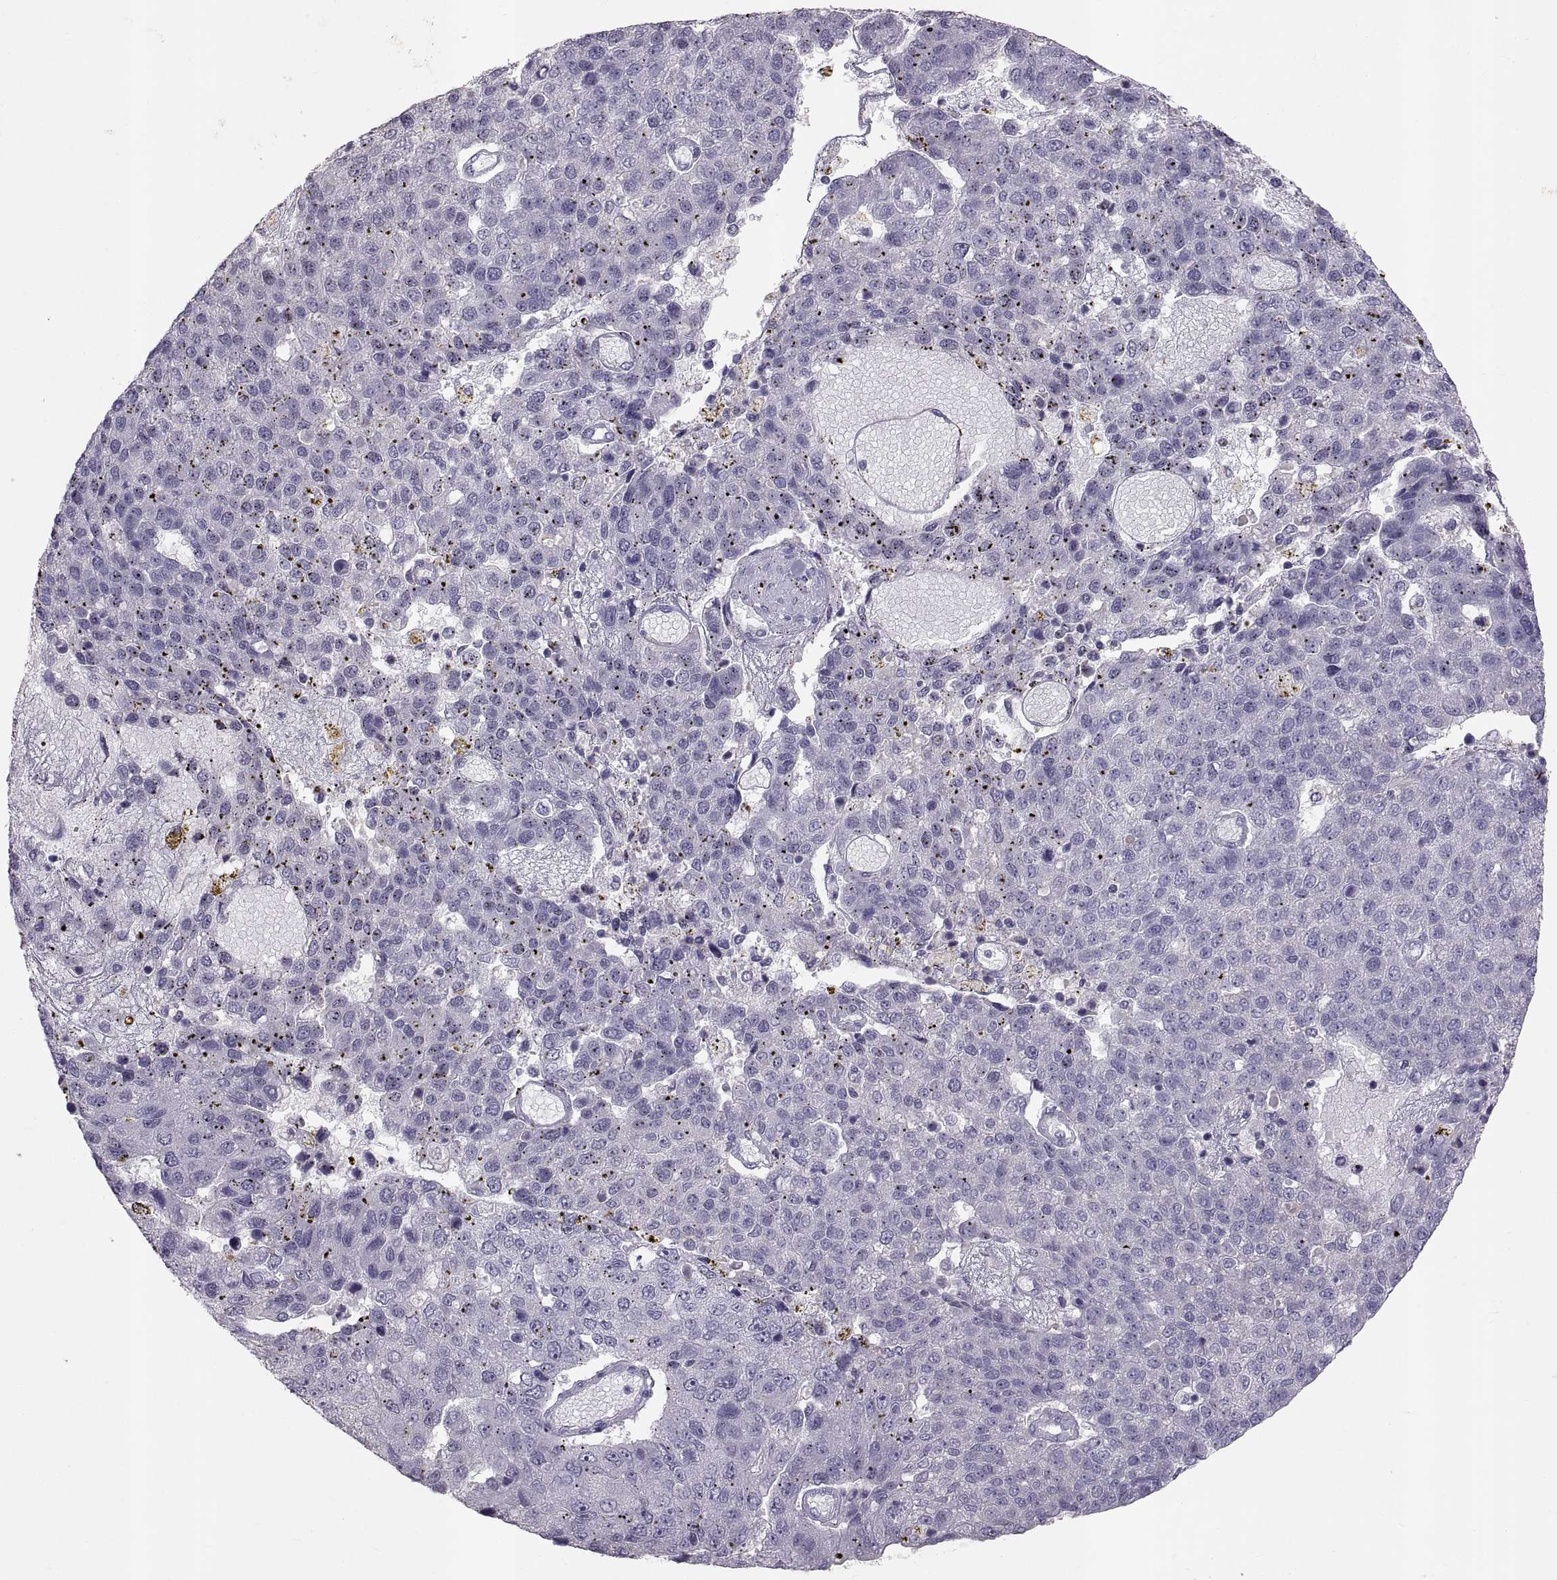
{"staining": {"intensity": "negative", "quantity": "none", "location": "none"}, "tissue": "pancreatic cancer", "cell_type": "Tumor cells", "image_type": "cancer", "snomed": [{"axis": "morphology", "description": "Adenocarcinoma, NOS"}, {"axis": "topography", "description": "Pancreas"}], "caption": "High power microscopy image of an immunohistochemistry photomicrograph of pancreatic cancer (adenocarcinoma), revealing no significant expression in tumor cells.", "gene": "WBP2NL", "patient": {"sex": "female", "age": 61}}